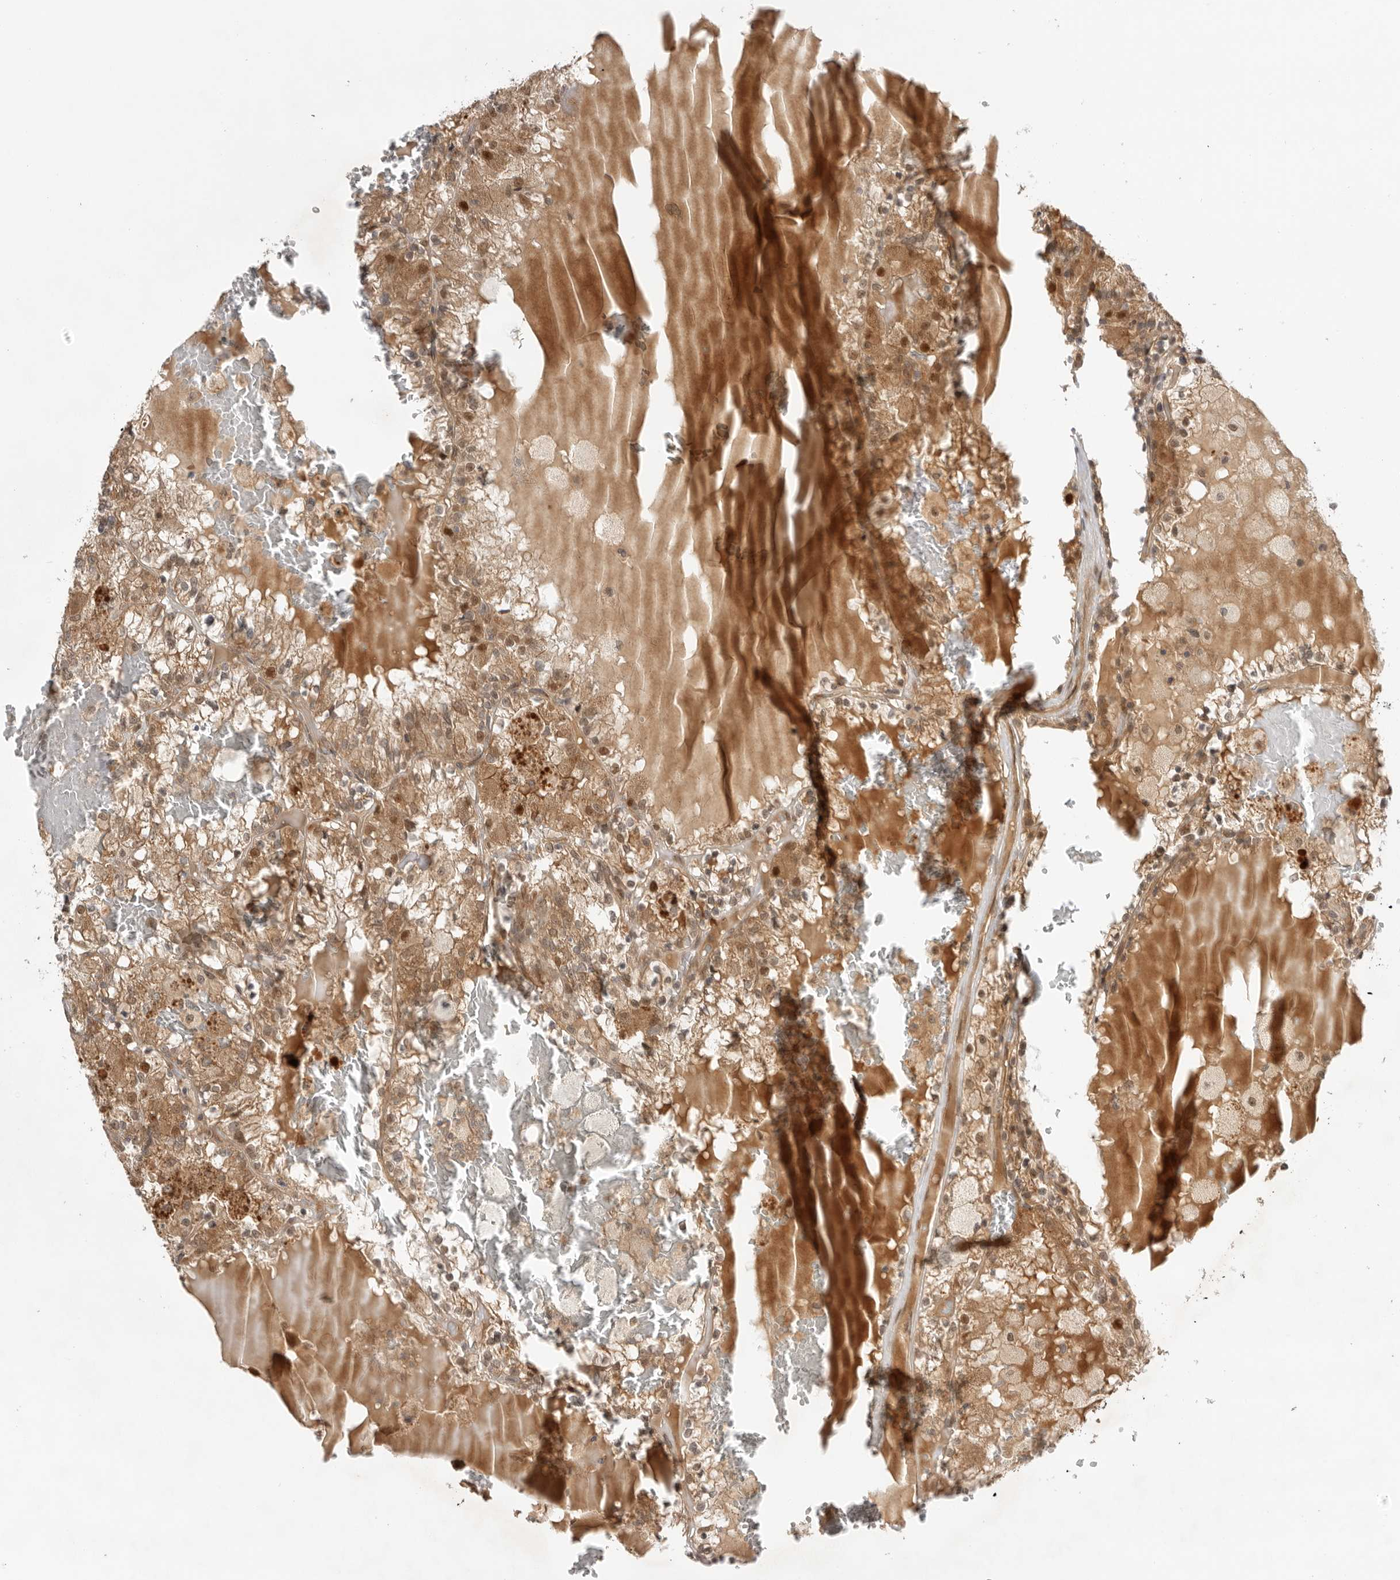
{"staining": {"intensity": "moderate", "quantity": ">75%", "location": "cytoplasmic/membranous,nuclear"}, "tissue": "renal cancer", "cell_type": "Tumor cells", "image_type": "cancer", "snomed": [{"axis": "morphology", "description": "Adenocarcinoma, NOS"}, {"axis": "topography", "description": "Kidney"}], "caption": "This is an image of IHC staining of renal cancer (adenocarcinoma), which shows moderate positivity in the cytoplasmic/membranous and nuclear of tumor cells.", "gene": "DCAF8", "patient": {"sex": "female", "age": 56}}